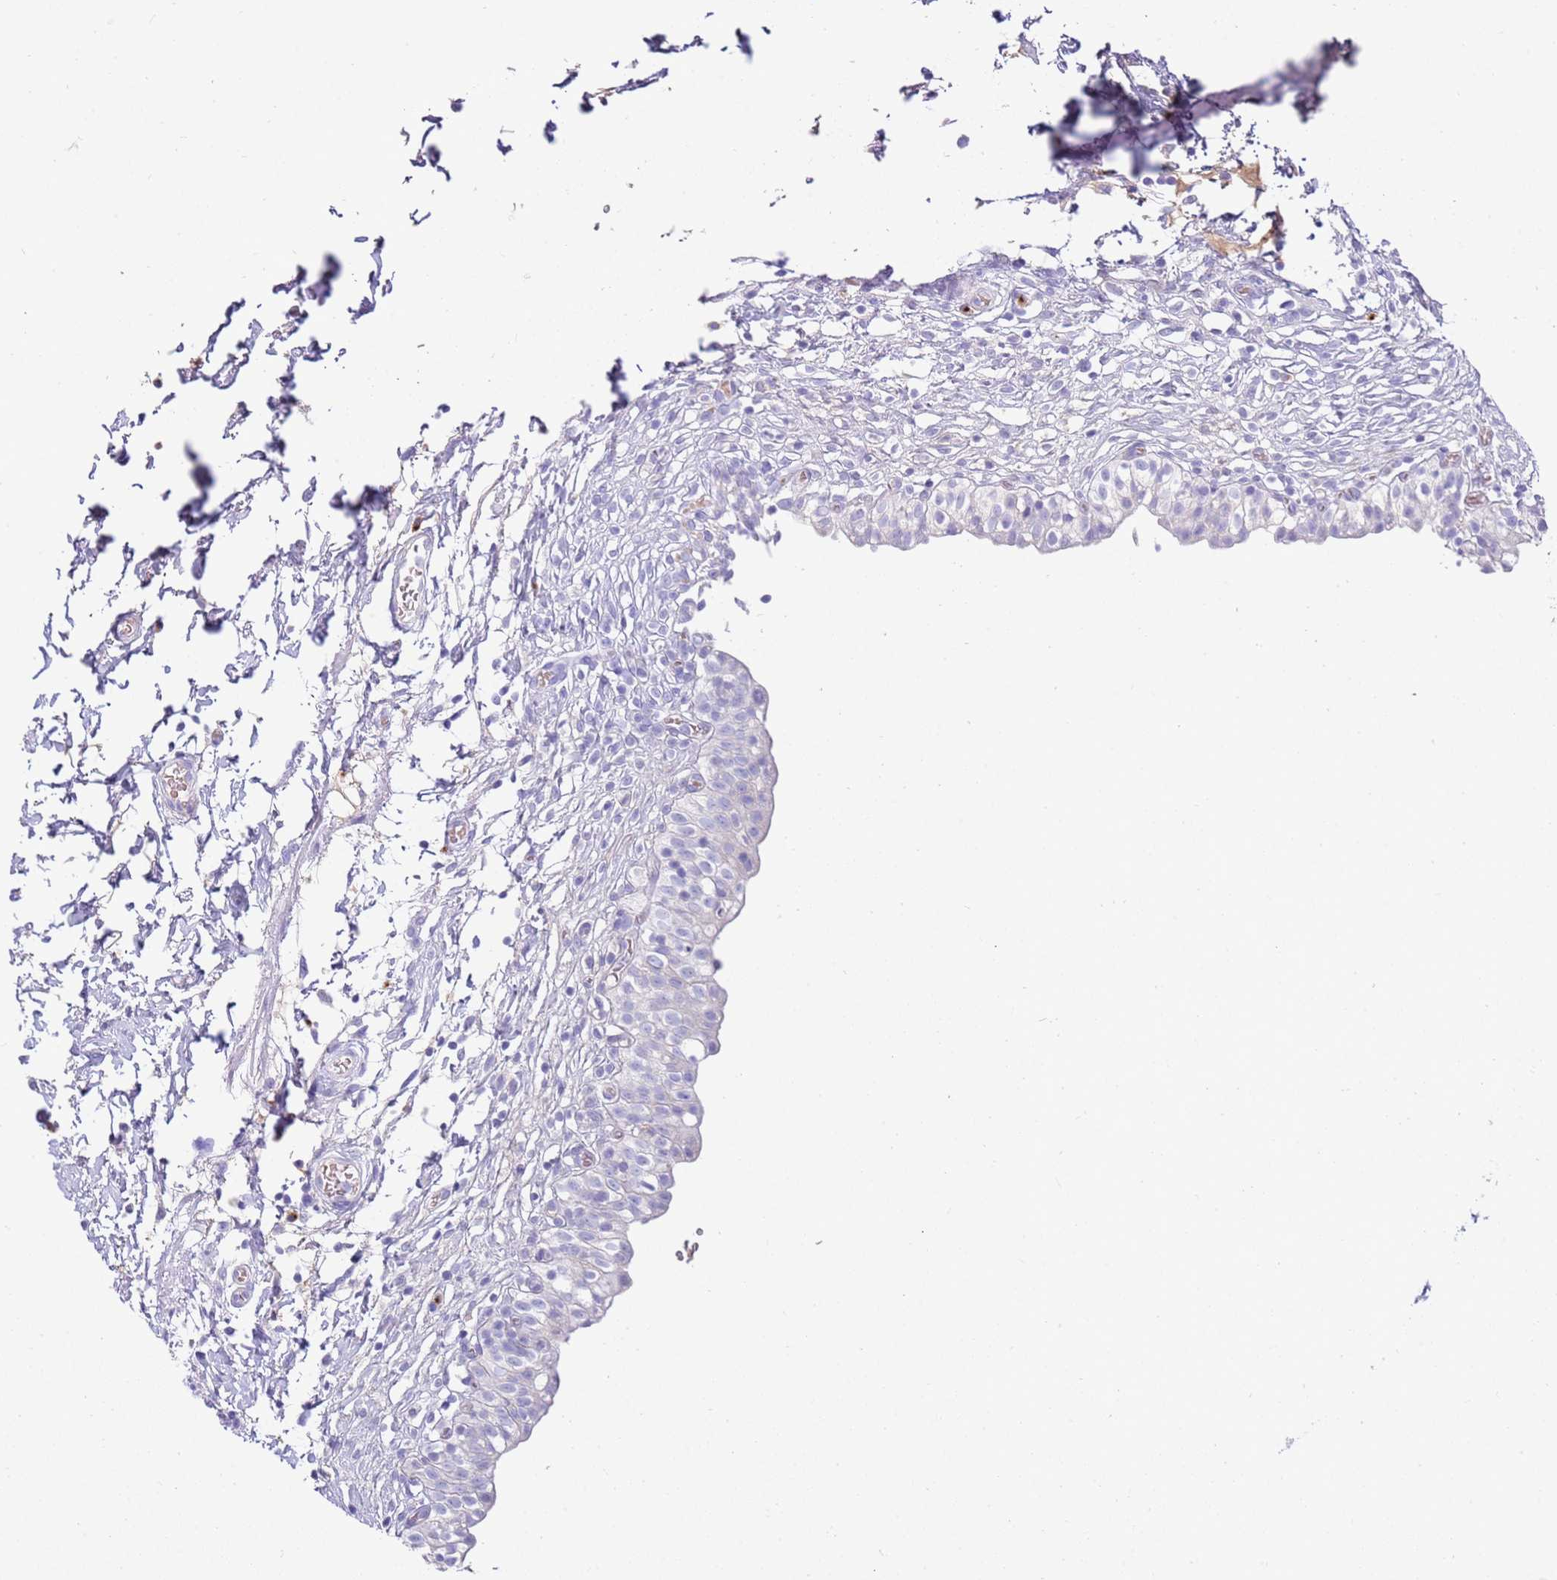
{"staining": {"intensity": "negative", "quantity": "none", "location": "none"}, "tissue": "urinary bladder", "cell_type": "Urothelial cells", "image_type": "normal", "snomed": [{"axis": "morphology", "description": "Normal tissue, NOS"}, {"axis": "topography", "description": "Urinary bladder"}, {"axis": "topography", "description": "Peripheral nerve tissue"}], "caption": "Photomicrograph shows no protein staining in urothelial cells of benign urinary bladder.", "gene": "EVPLL", "patient": {"sex": "male", "age": 55}}